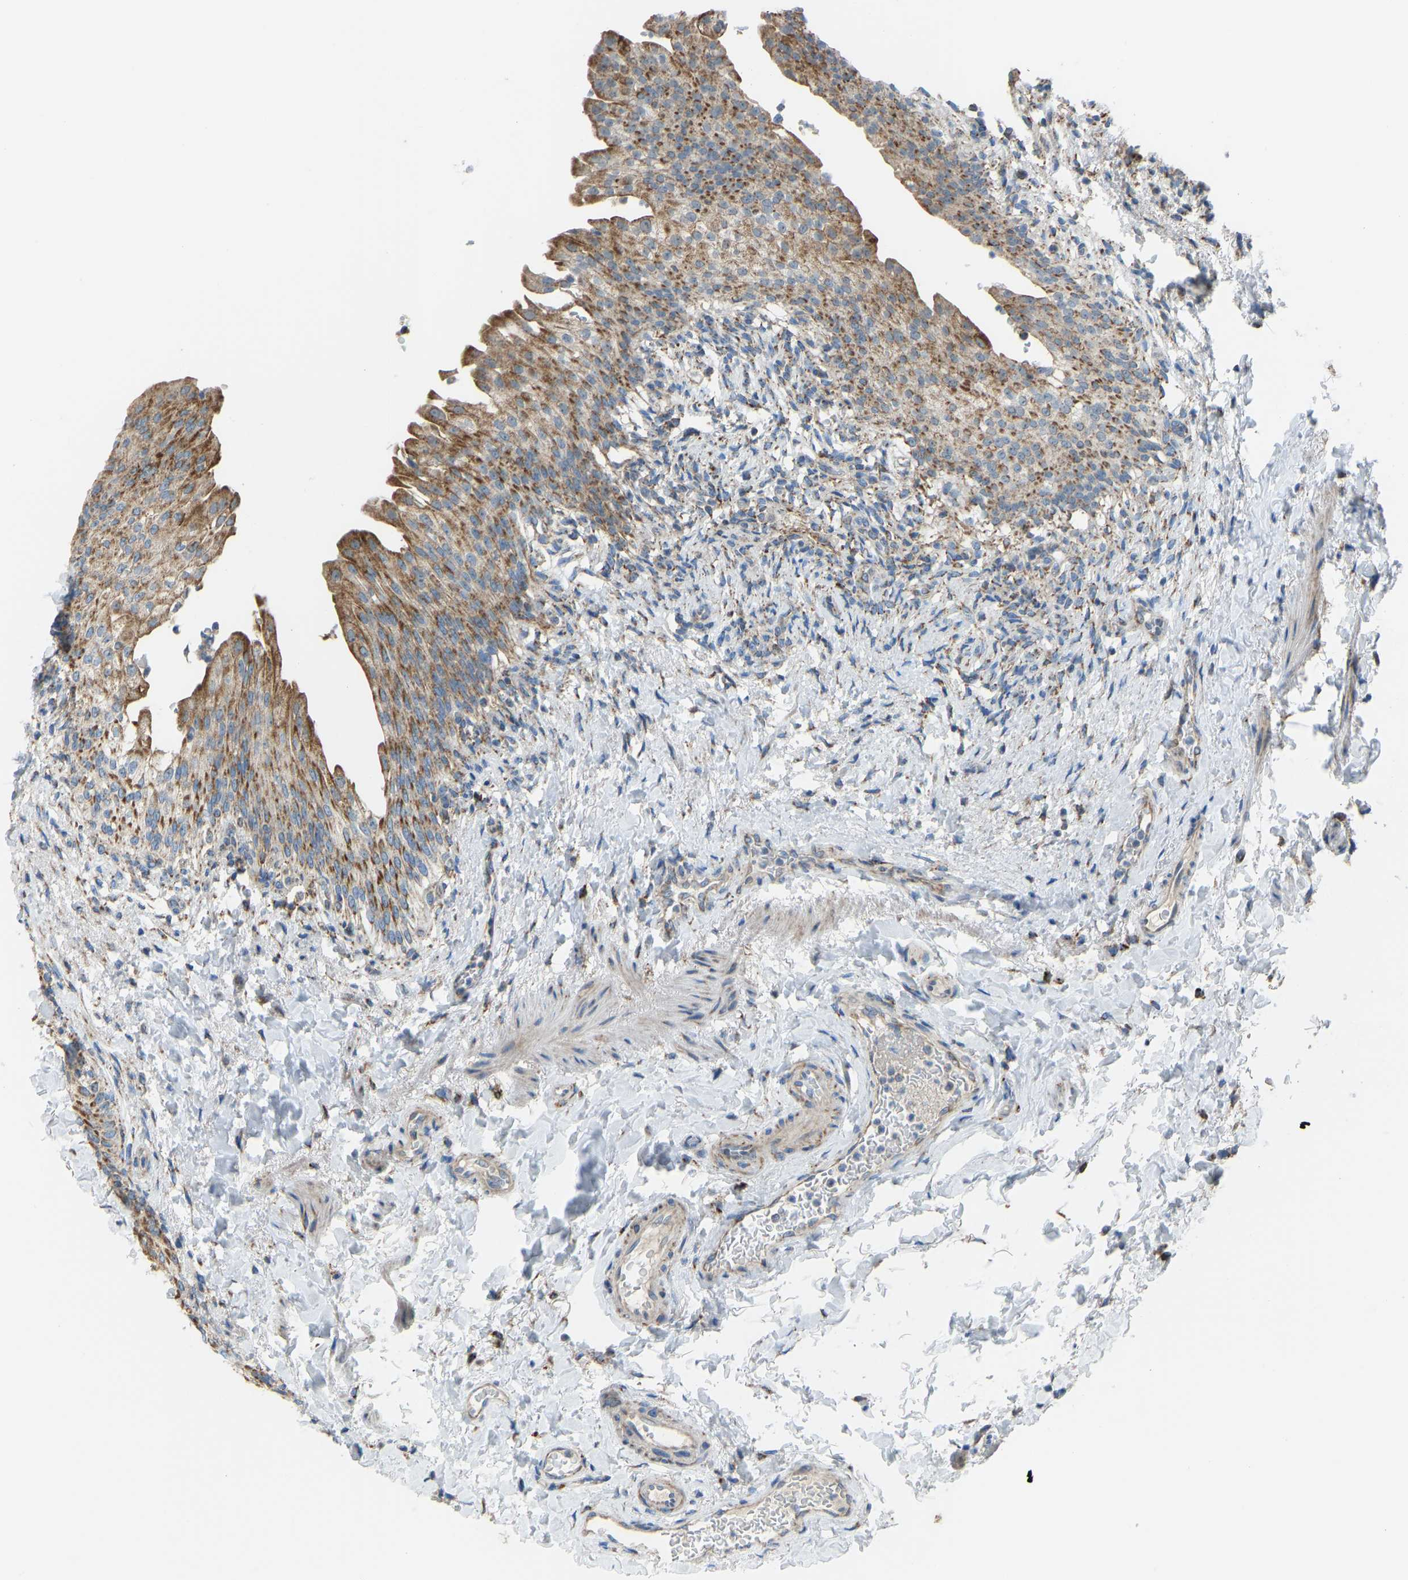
{"staining": {"intensity": "moderate", "quantity": ">75%", "location": "cytoplasmic/membranous"}, "tissue": "urinary bladder", "cell_type": "Urothelial cells", "image_type": "normal", "snomed": [{"axis": "morphology", "description": "Normal tissue, NOS"}, {"axis": "topography", "description": "Urinary bladder"}], "caption": "A micrograph of human urinary bladder stained for a protein exhibits moderate cytoplasmic/membranous brown staining in urothelial cells.", "gene": "SMIM20", "patient": {"sex": "female", "age": 60}}